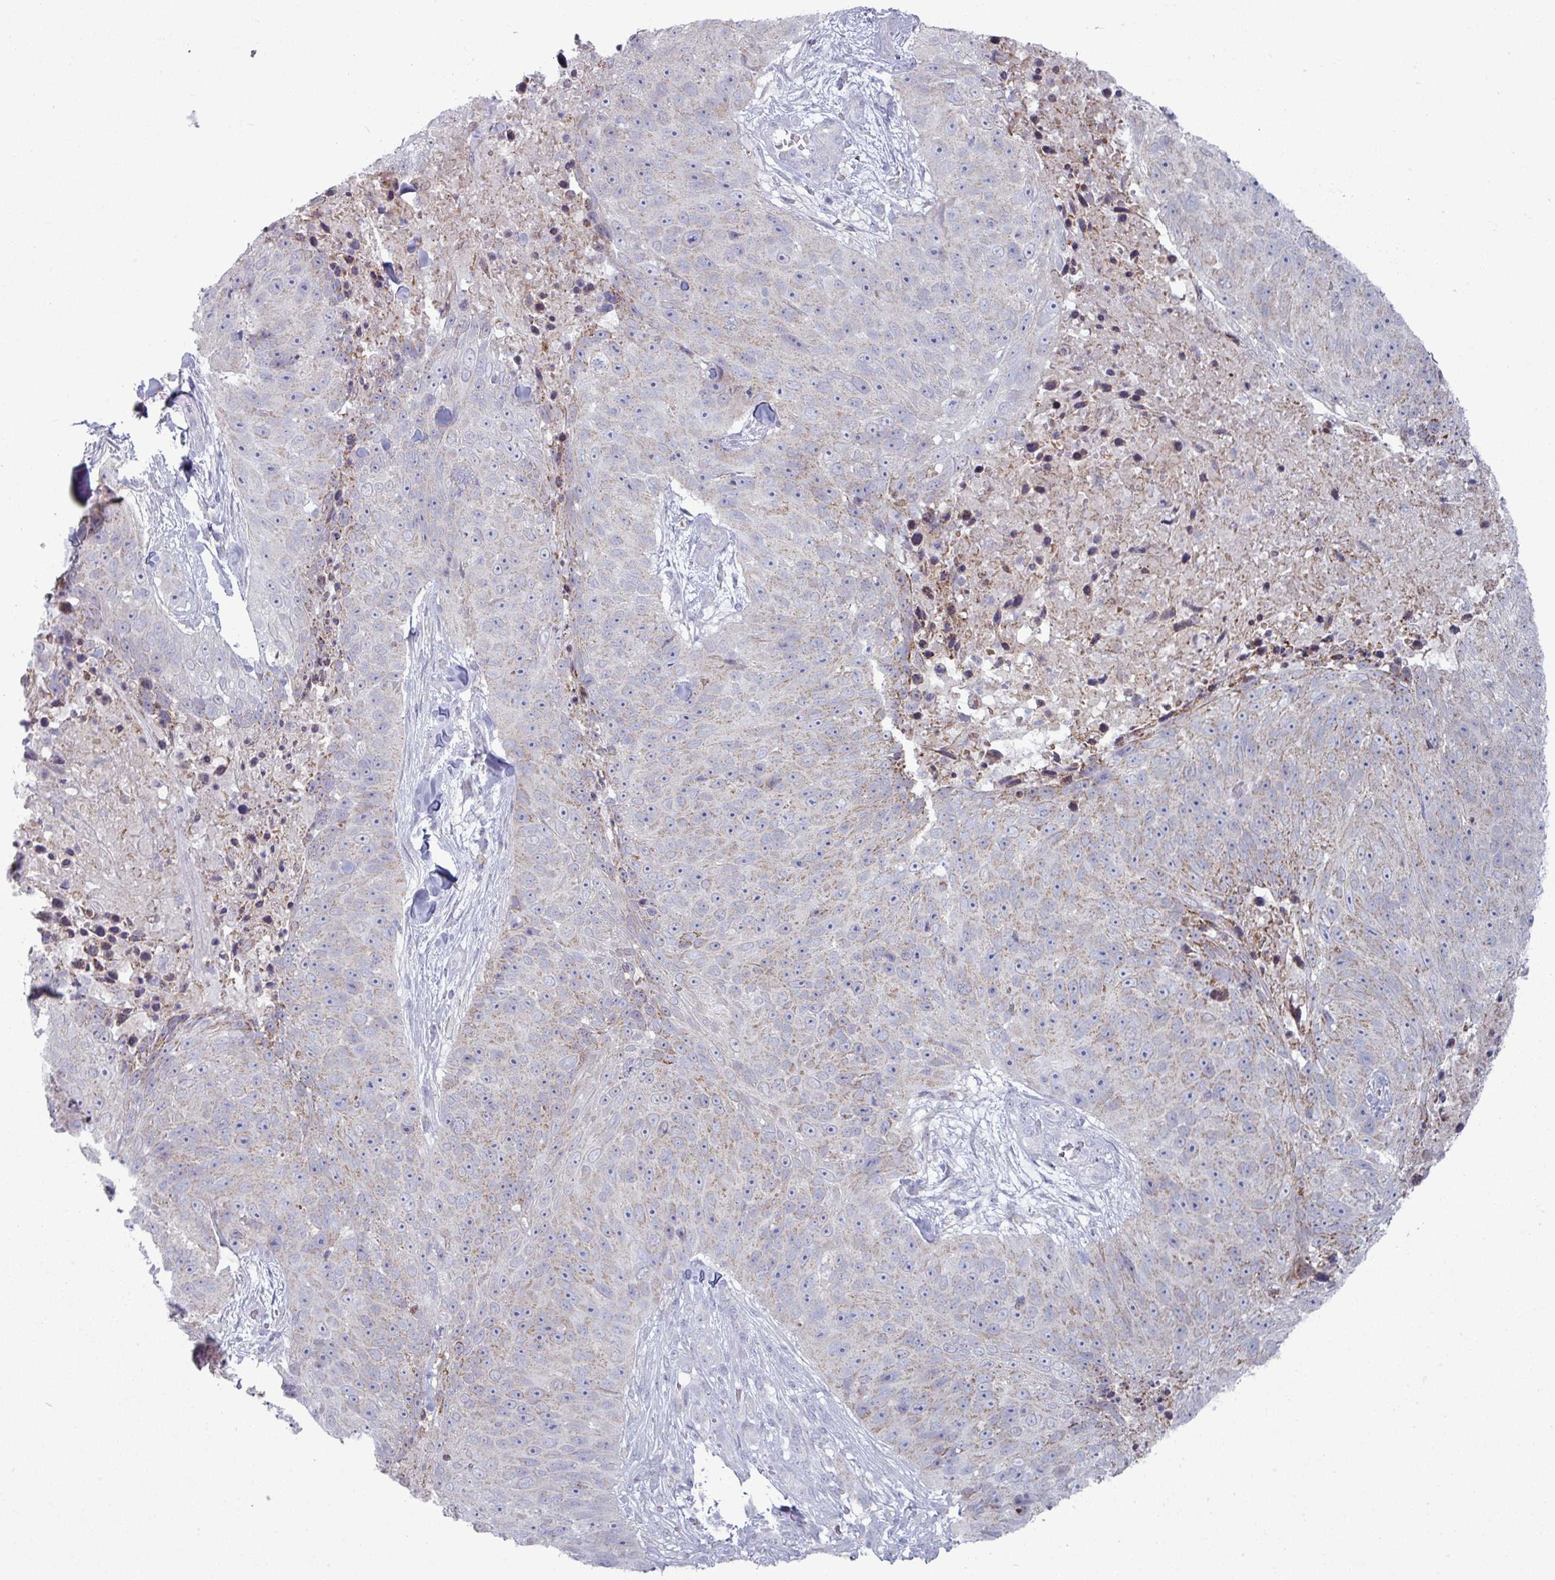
{"staining": {"intensity": "weak", "quantity": "25%-75%", "location": "cytoplasmic/membranous"}, "tissue": "skin cancer", "cell_type": "Tumor cells", "image_type": "cancer", "snomed": [{"axis": "morphology", "description": "Squamous cell carcinoma, NOS"}, {"axis": "topography", "description": "Skin"}], "caption": "Human skin cancer (squamous cell carcinoma) stained with a protein marker shows weak staining in tumor cells.", "gene": "ZNF615", "patient": {"sex": "female", "age": 87}}